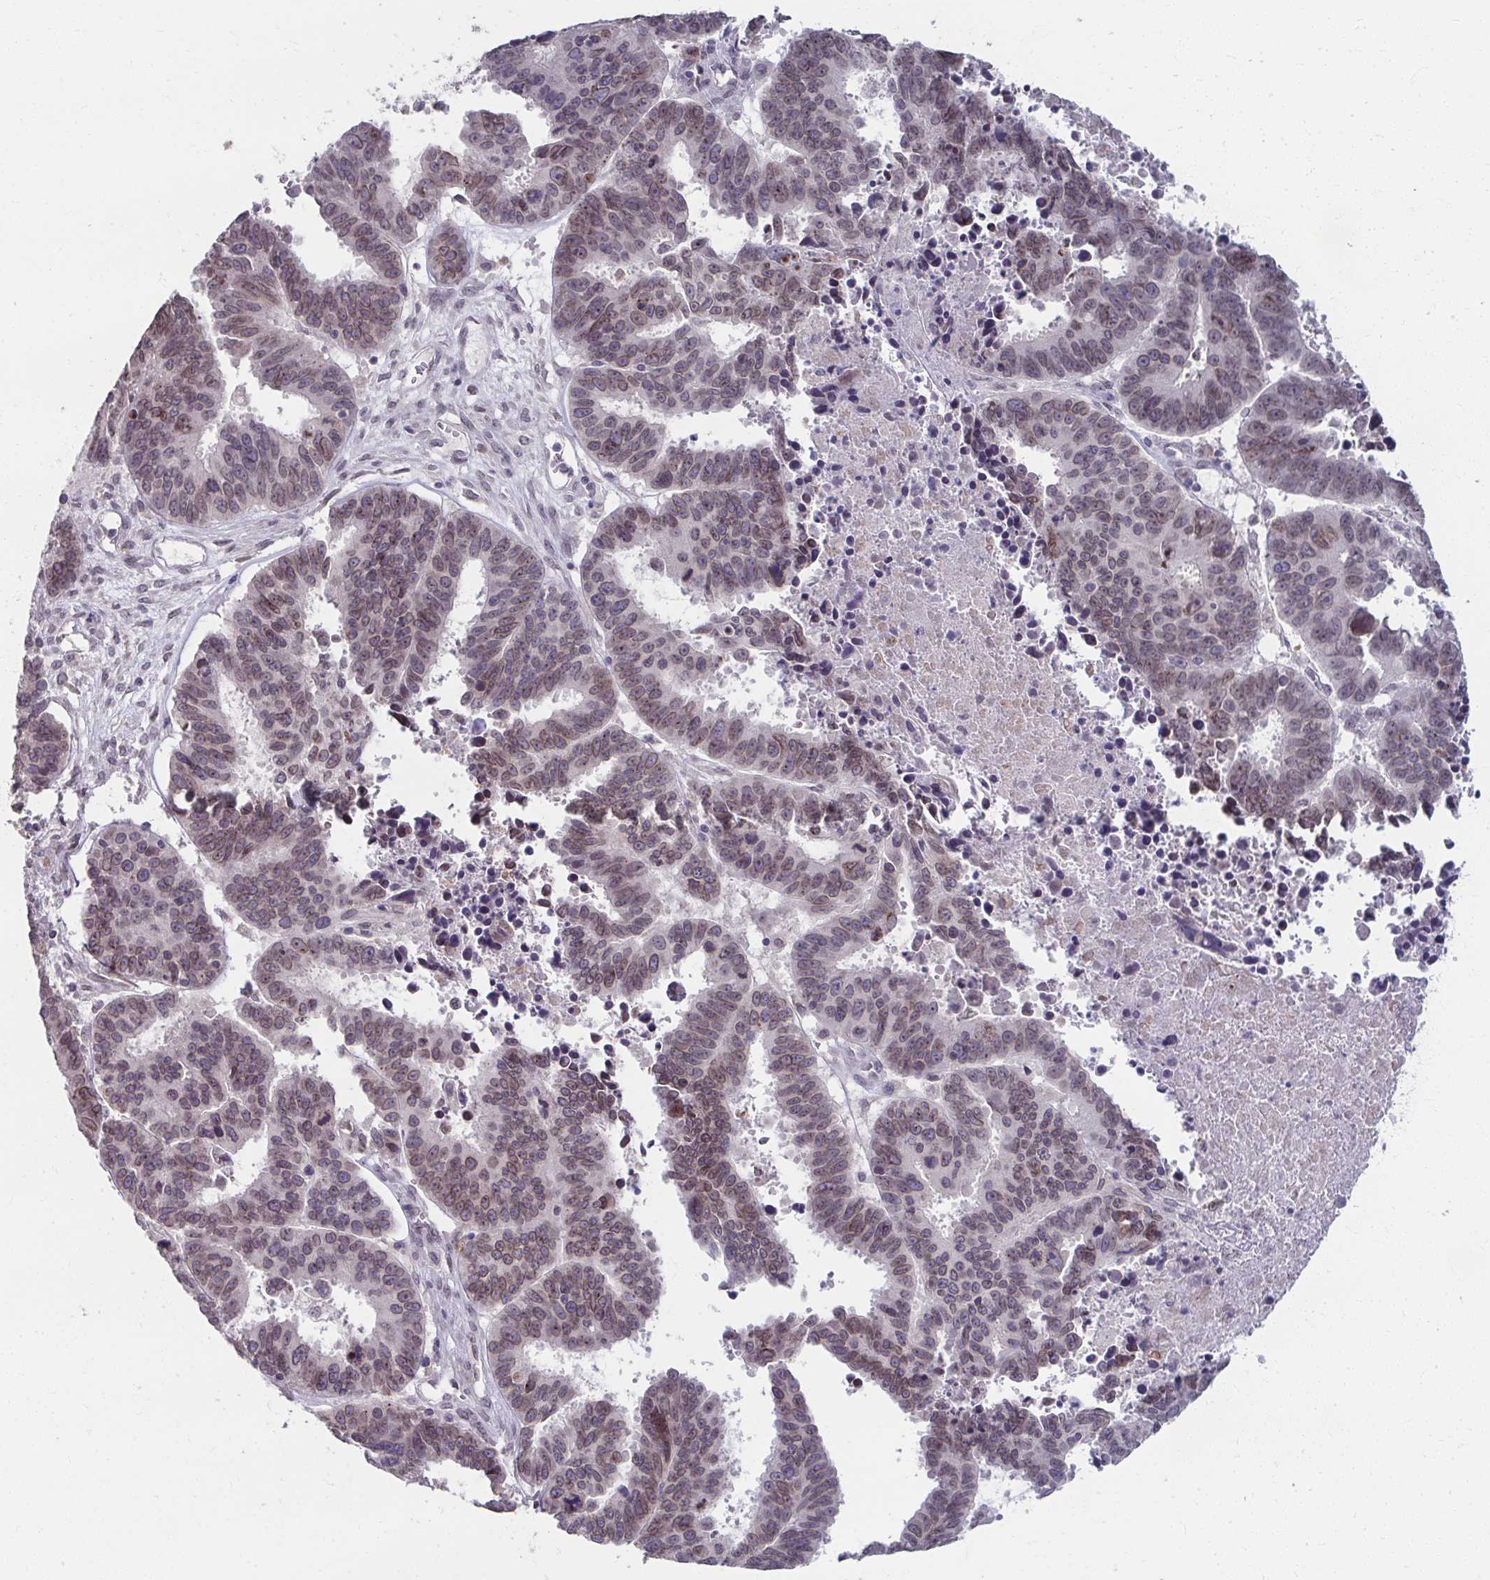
{"staining": {"intensity": "moderate", "quantity": ">75%", "location": "nuclear"}, "tissue": "ovarian cancer", "cell_type": "Tumor cells", "image_type": "cancer", "snomed": [{"axis": "morphology", "description": "Carcinoma, endometroid"}, {"axis": "morphology", "description": "Cystadenocarcinoma, serous, NOS"}, {"axis": "topography", "description": "Ovary"}], "caption": "Immunohistochemistry staining of ovarian cancer (endometroid carcinoma), which demonstrates medium levels of moderate nuclear positivity in approximately >75% of tumor cells indicating moderate nuclear protein expression. The staining was performed using DAB (brown) for protein detection and nuclei were counterstained in hematoxylin (blue).", "gene": "NUP133", "patient": {"sex": "female", "age": 45}}